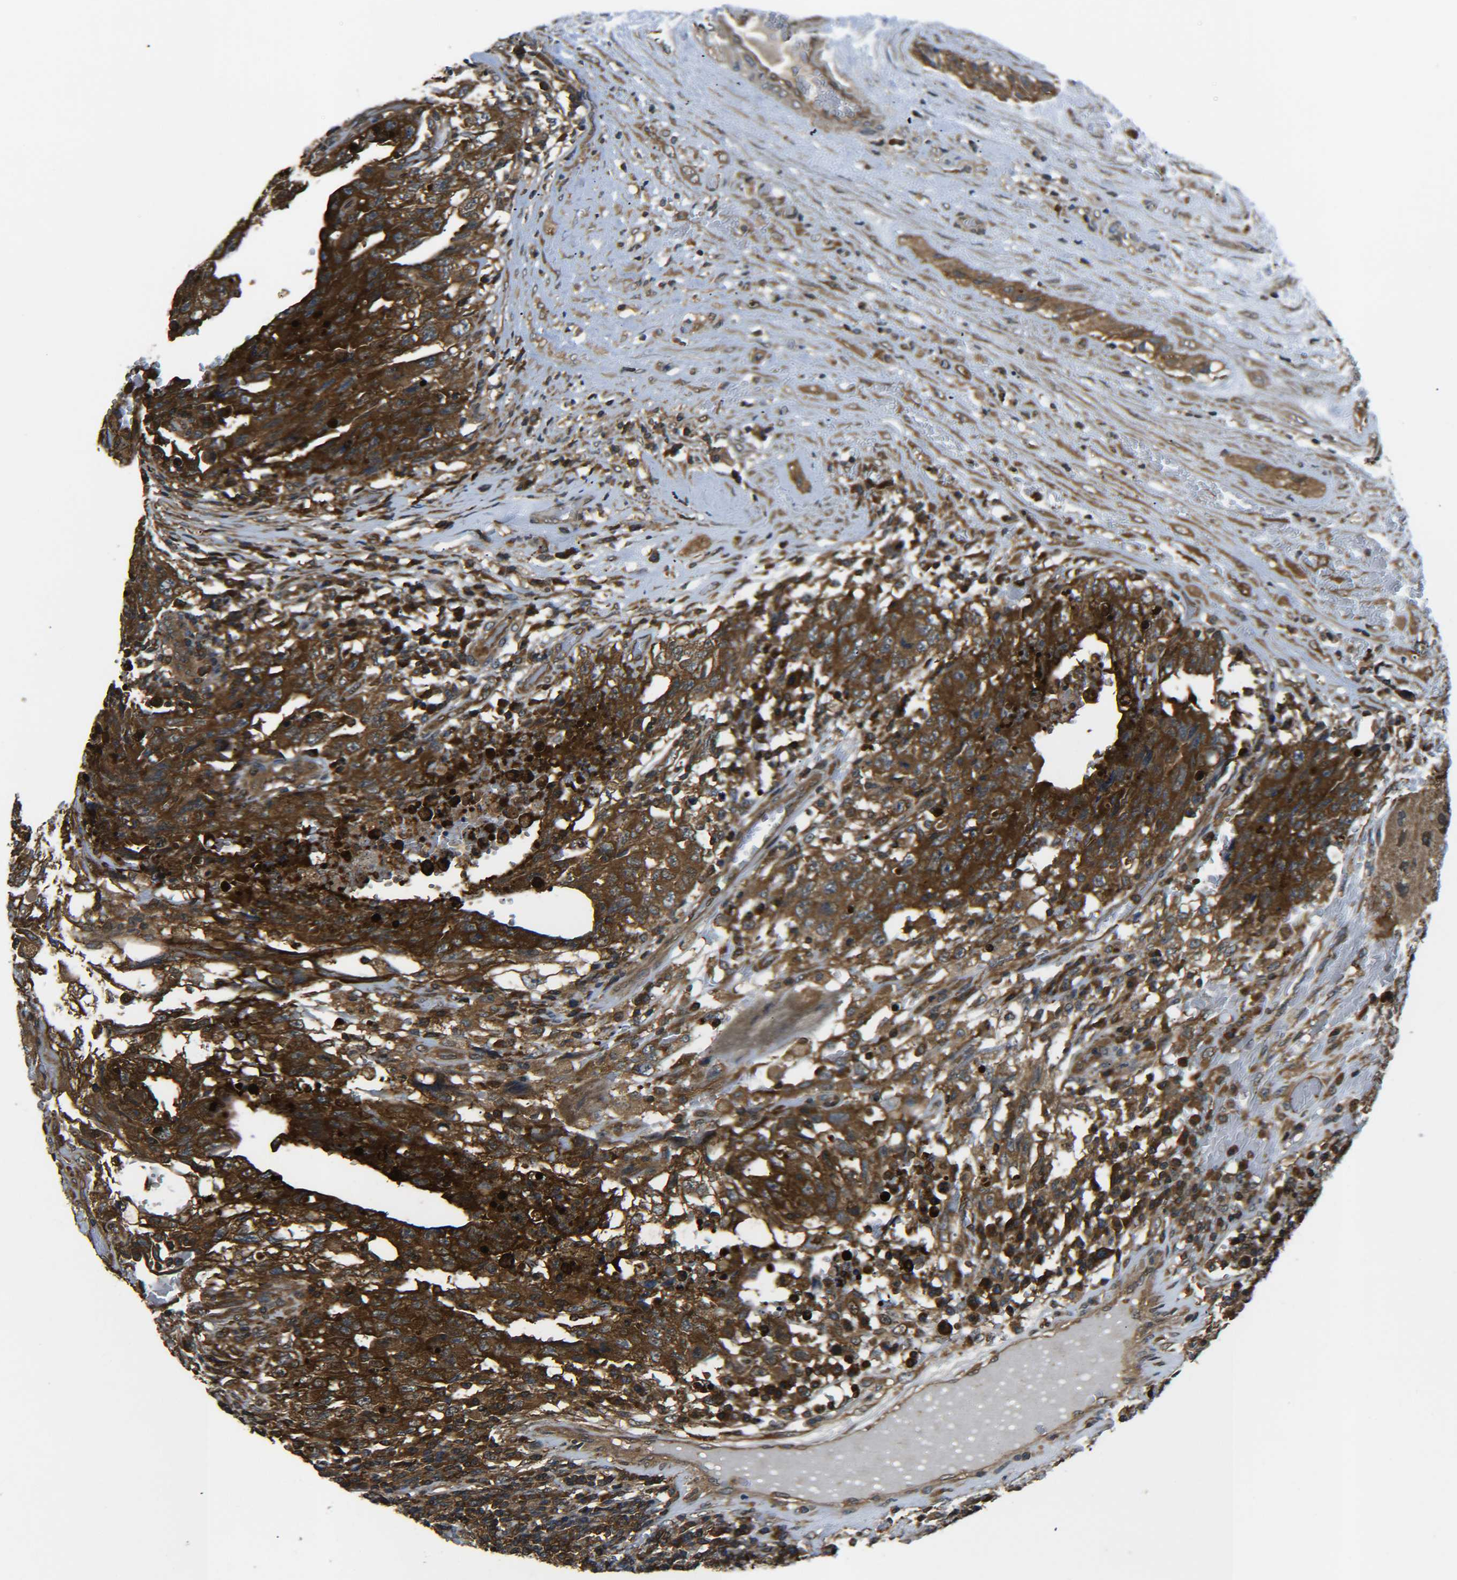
{"staining": {"intensity": "strong", "quantity": ">75%", "location": "cytoplasmic/membranous"}, "tissue": "testis cancer", "cell_type": "Tumor cells", "image_type": "cancer", "snomed": [{"axis": "morphology", "description": "Carcinoma, Embryonal, NOS"}, {"axis": "topography", "description": "Testis"}], "caption": "The image displays a brown stain indicating the presence of a protein in the cytoplasmic/membranous of tumor cells in embryonal carcinoma (testis).", "gene": "PREB", "patient": {"sex": "male", "age": 26}}